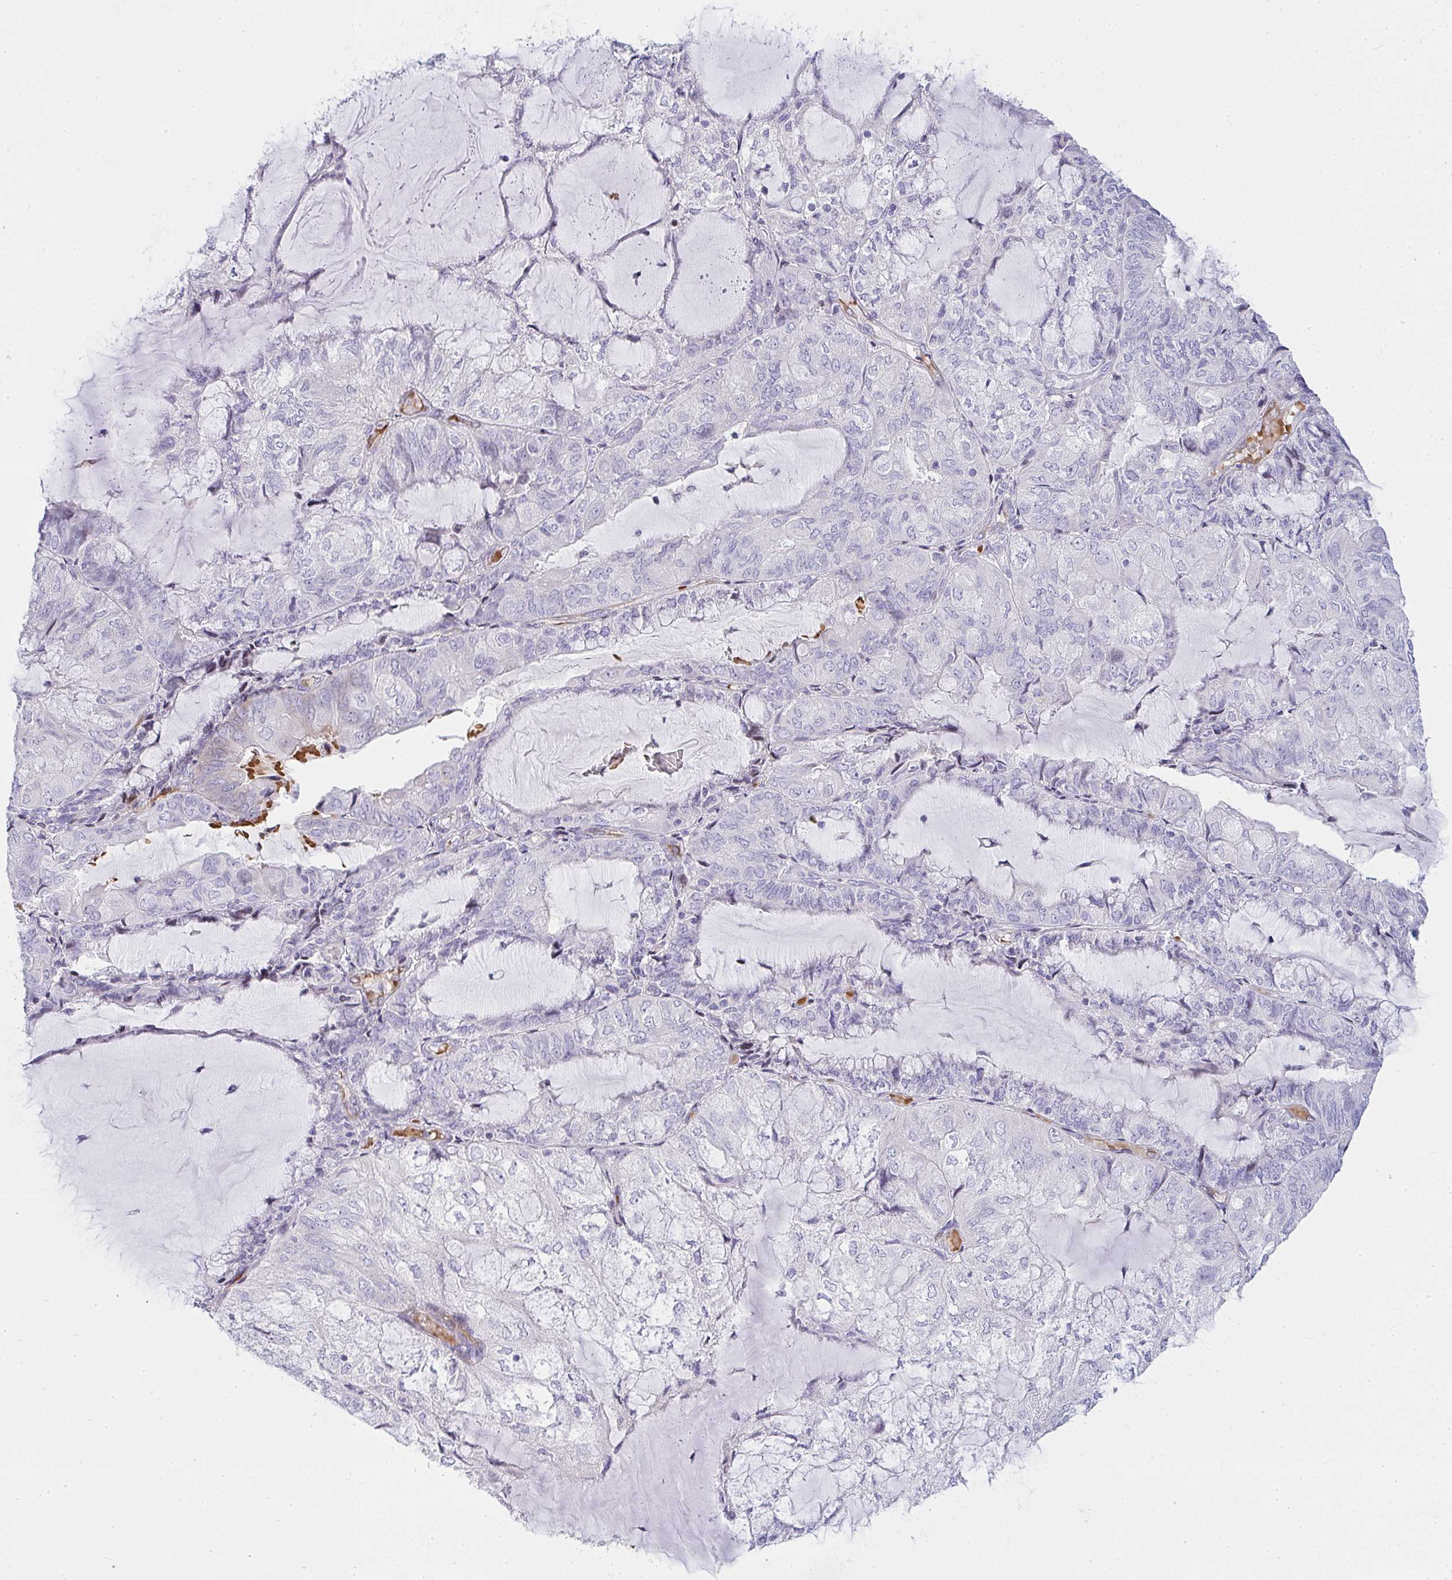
{"staining": {"intensity": "negative", "quantity": "none", "location": "none"}, "tissue": "endometrial cancer", "cell_type": "Tumor cells", "image_type": "cancer", "snomed": [{"axis": "morphology", "description": "Adenocarcinoma, NOS"}, {"axis": "topography", "description": "Endometrium"}], "caption": "Immunohistochemical staining of human endometrial adenocarcinoma reveals no significant positivity in tumor cells.", "gene": "ZNF182", "patient": {"sex": "female", "age": 81}}